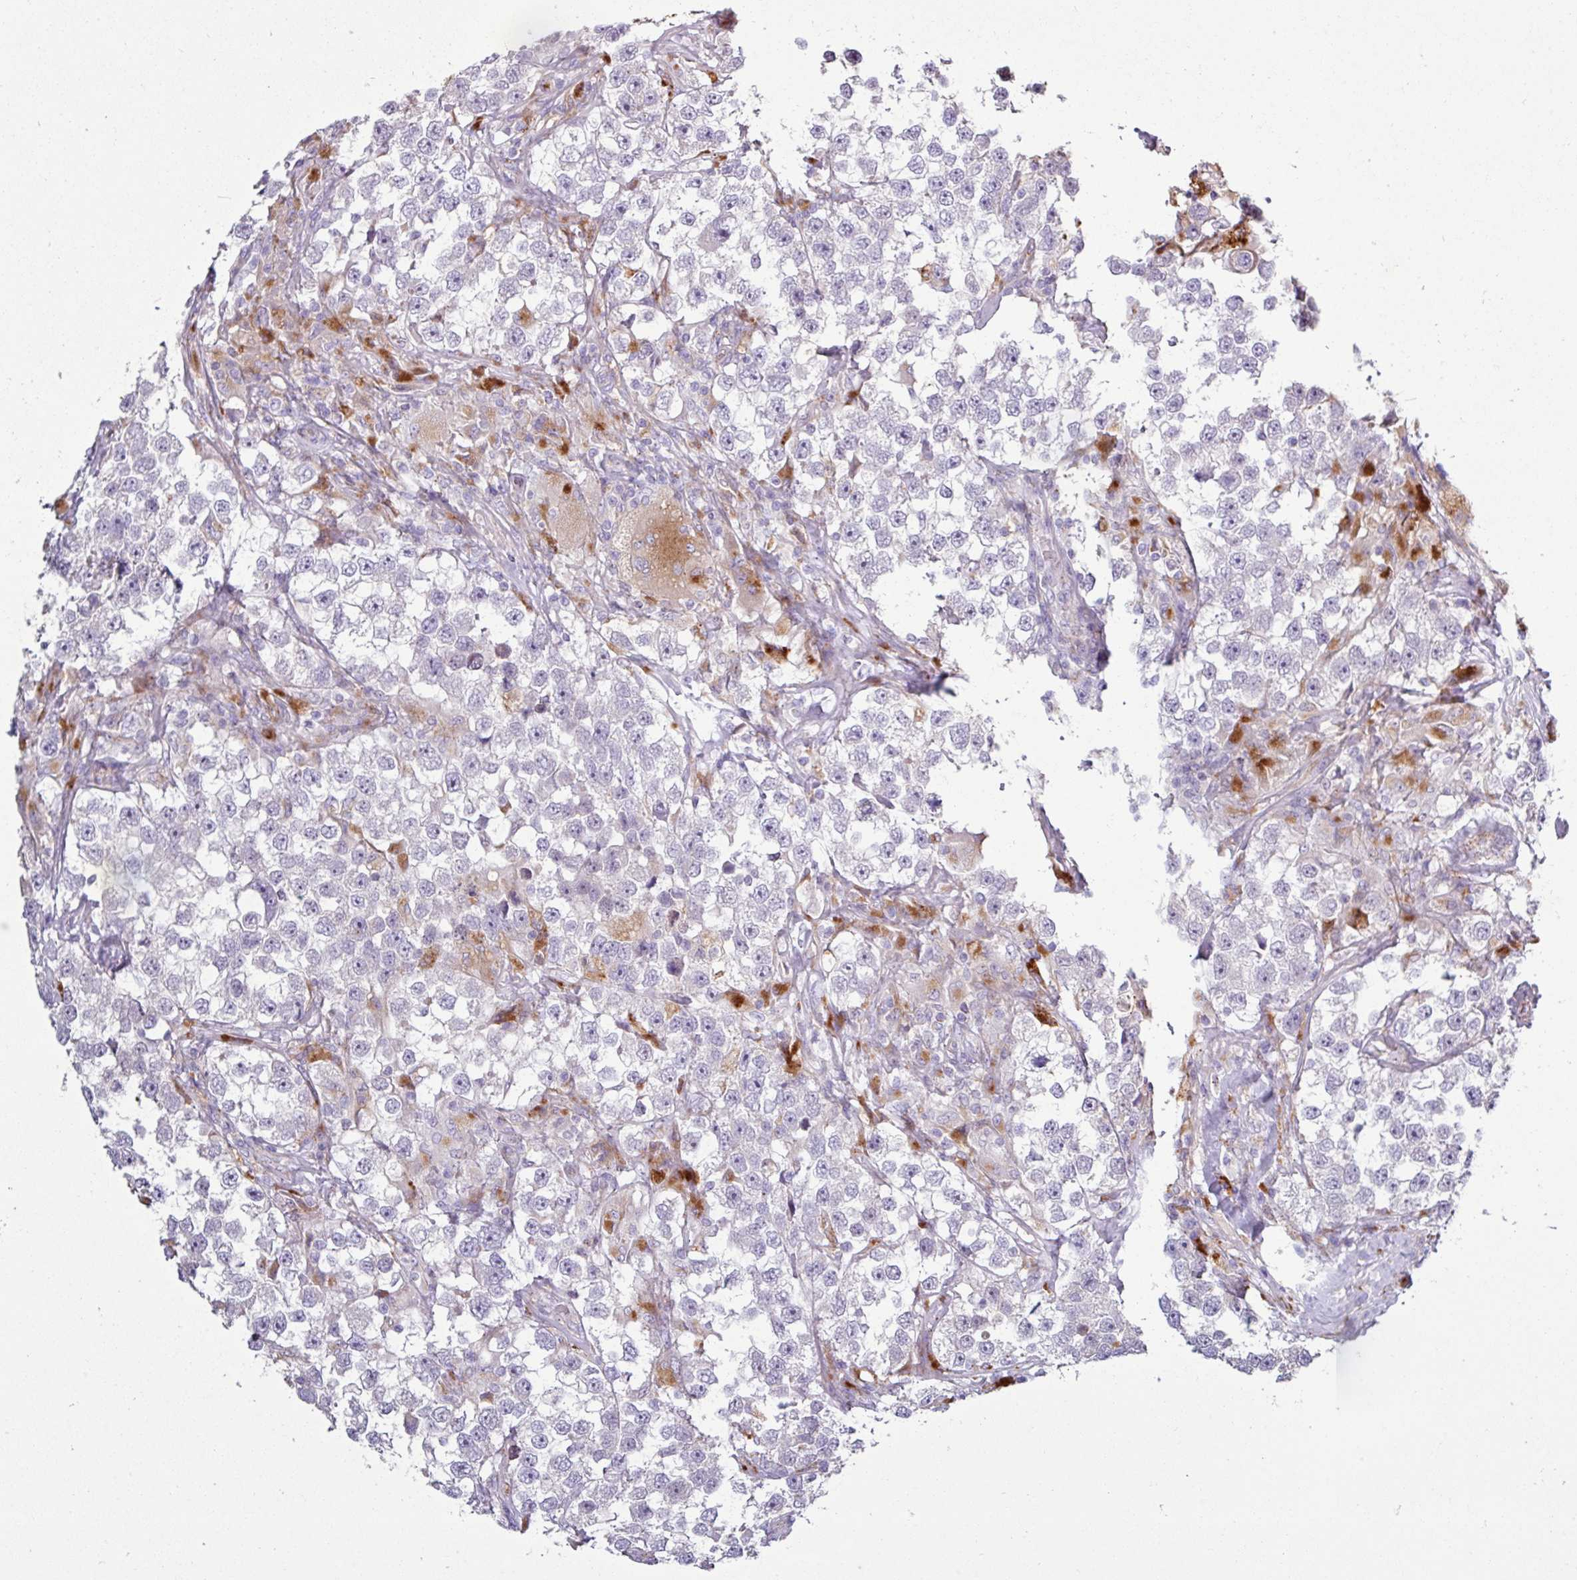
{"staining": {"intensity": "negative", "quantity": "none", "location": "none"}, "tissue": "testis cancer", "cell_type": "Tumor cells", "image_type": "cancer", "snomed": [{"axis": "morphology", "description": "Seminoma, NOS"}, {"axis": "topography", "description": "Testis"}], "caption": "Immunohistochemistry (IHC) micrograph of testis seminoma stained for a protein (brown), which exhibits no expression in tumor cells. (Immunohistochemistry (IHC), brightfield microscopy, high magnification).", "gene": "AMIGO2", "patient": {"sex": "male", "age": 46}}